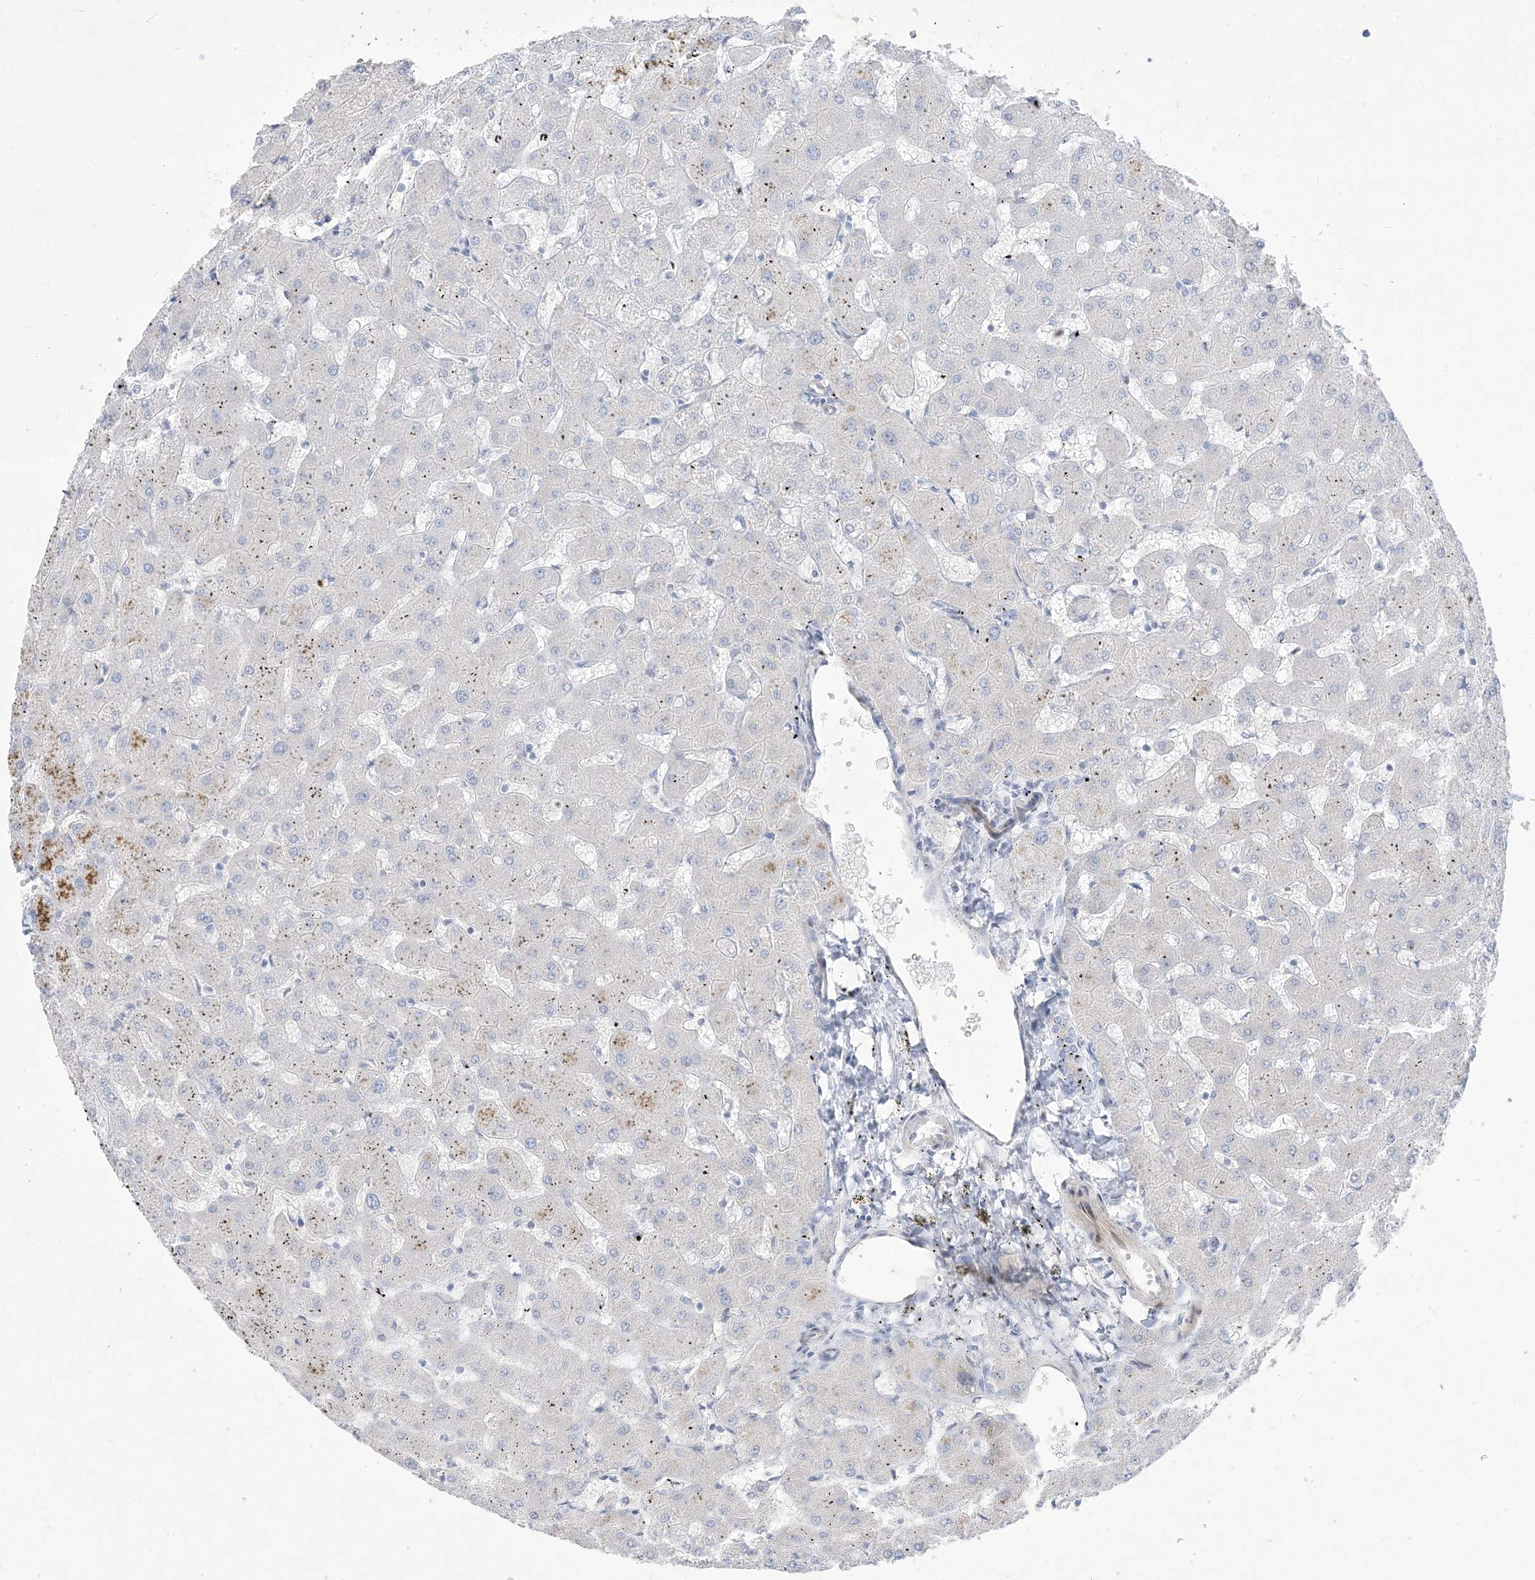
{"staining": {"intensity": "negative", "quantity": "none", "location": "none"}, "tissue": "liver", "cell_type": "Cholangiocytes", "image_type": "normal", "snomed": [{"axis": "morphology", "description": "Normal tissue, NOS"}, {"axis": "topography", "description": "Liver"}], "caption": "The immunohistochemistry (IHC) image has no significant positivity in cholangiocytes of liver. Brightfield microscopy of immunohistochemistry stained with DAB (brown) and hematoxylin (blue), captured at high magnification.", "gene": "B3GNT7", "patient": {"sex": "female", "age": 63}}